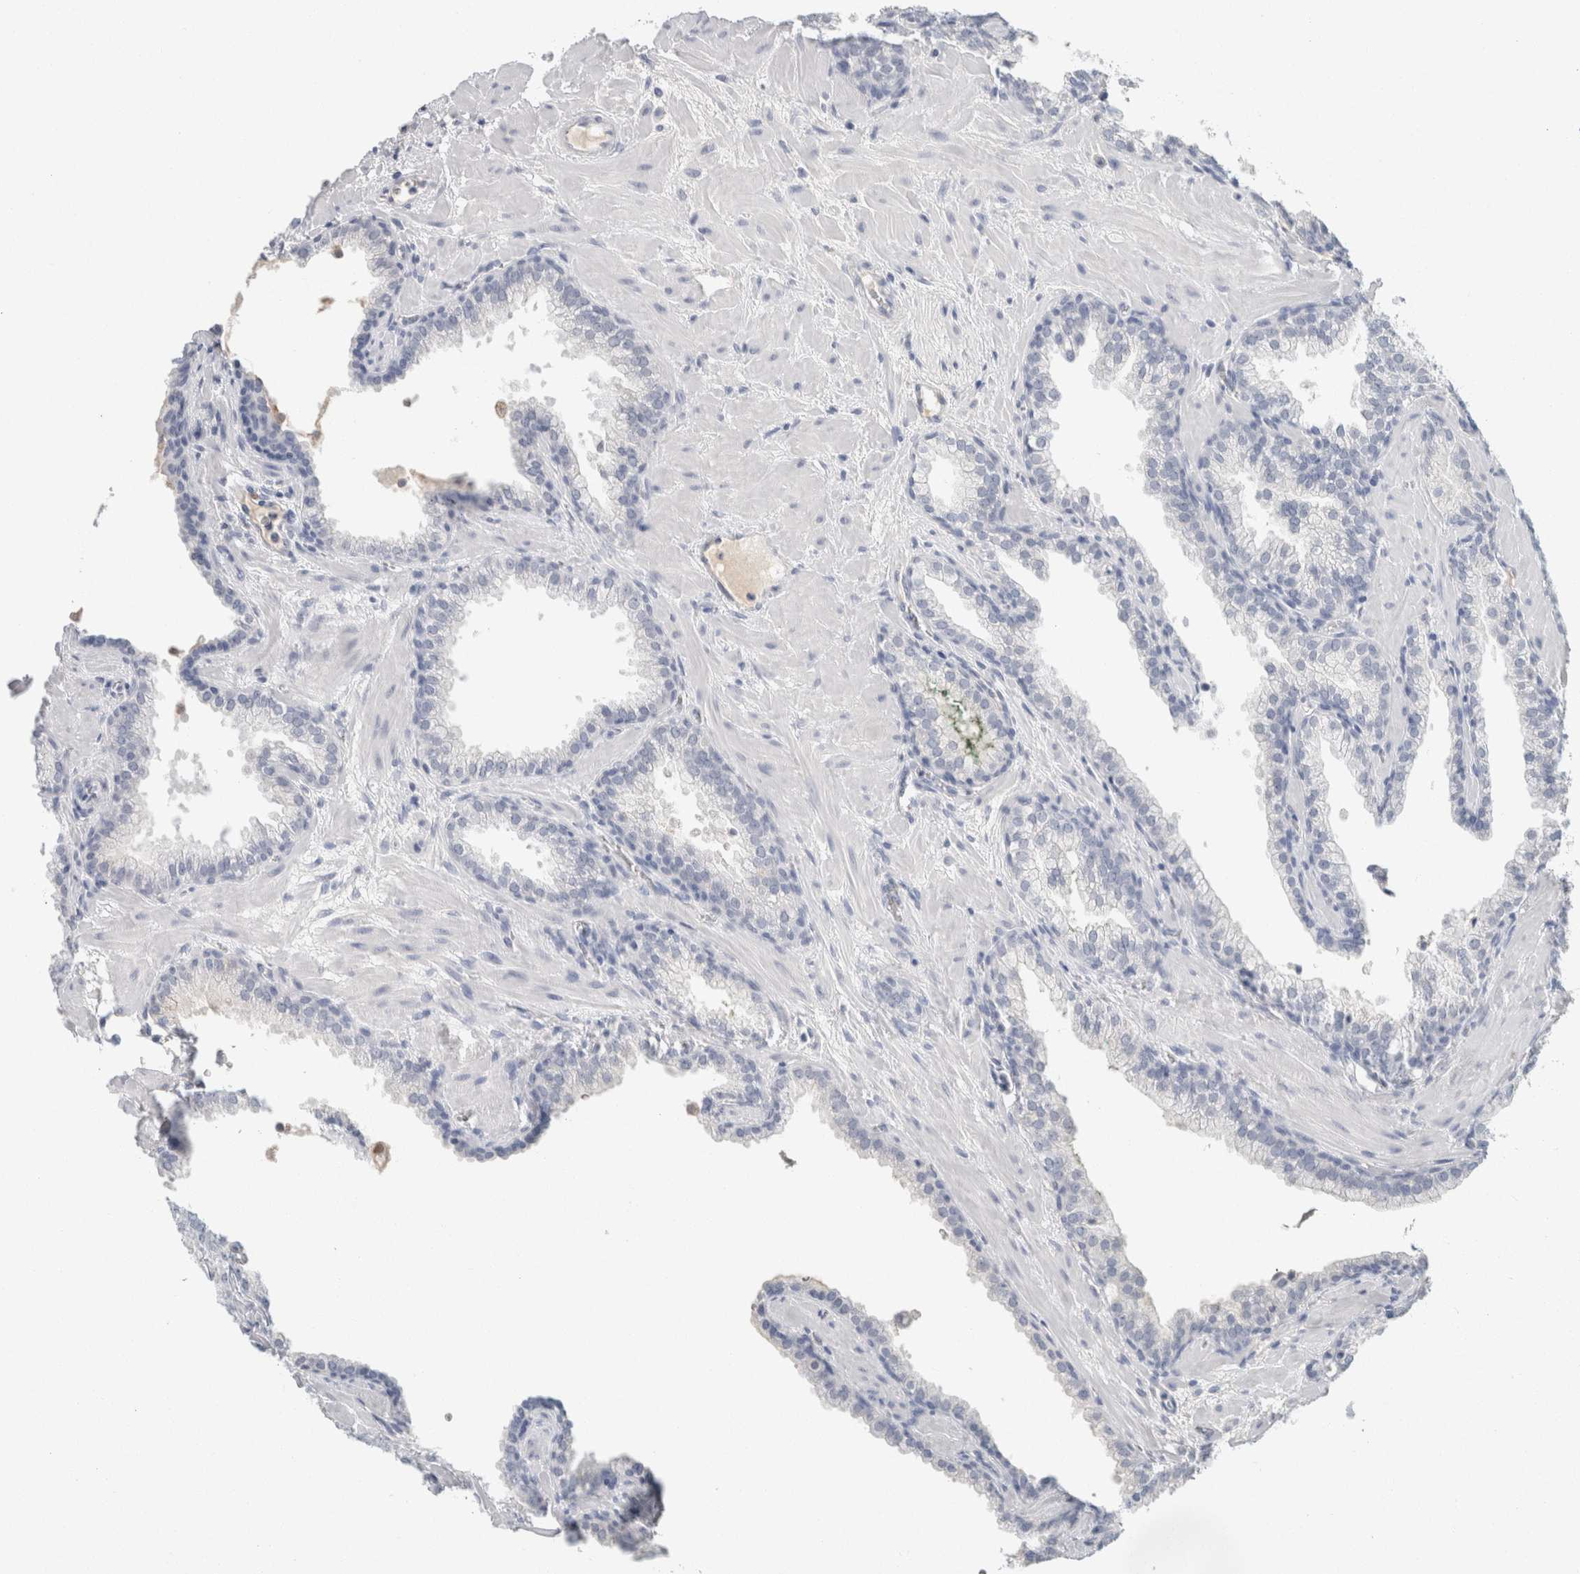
{"staining": {"intensity": "negative", "quantity": "none", "location": "none"}, "tissue": "prostate cancer", "cell_type": "Tumor cells", "image_type": "cancer", "snomed": [{"axis": "morphology", "description": "Adenocarcinoma, Low grade"}, {"axis": "topography", "description": "Prostate"}], "caption": "Immunohistochemical staining of human prostate cancer demonstrates no significant positivity in tumor cells.", "gene": "IL6", "patient": {"sex": "male", "age": 59}}